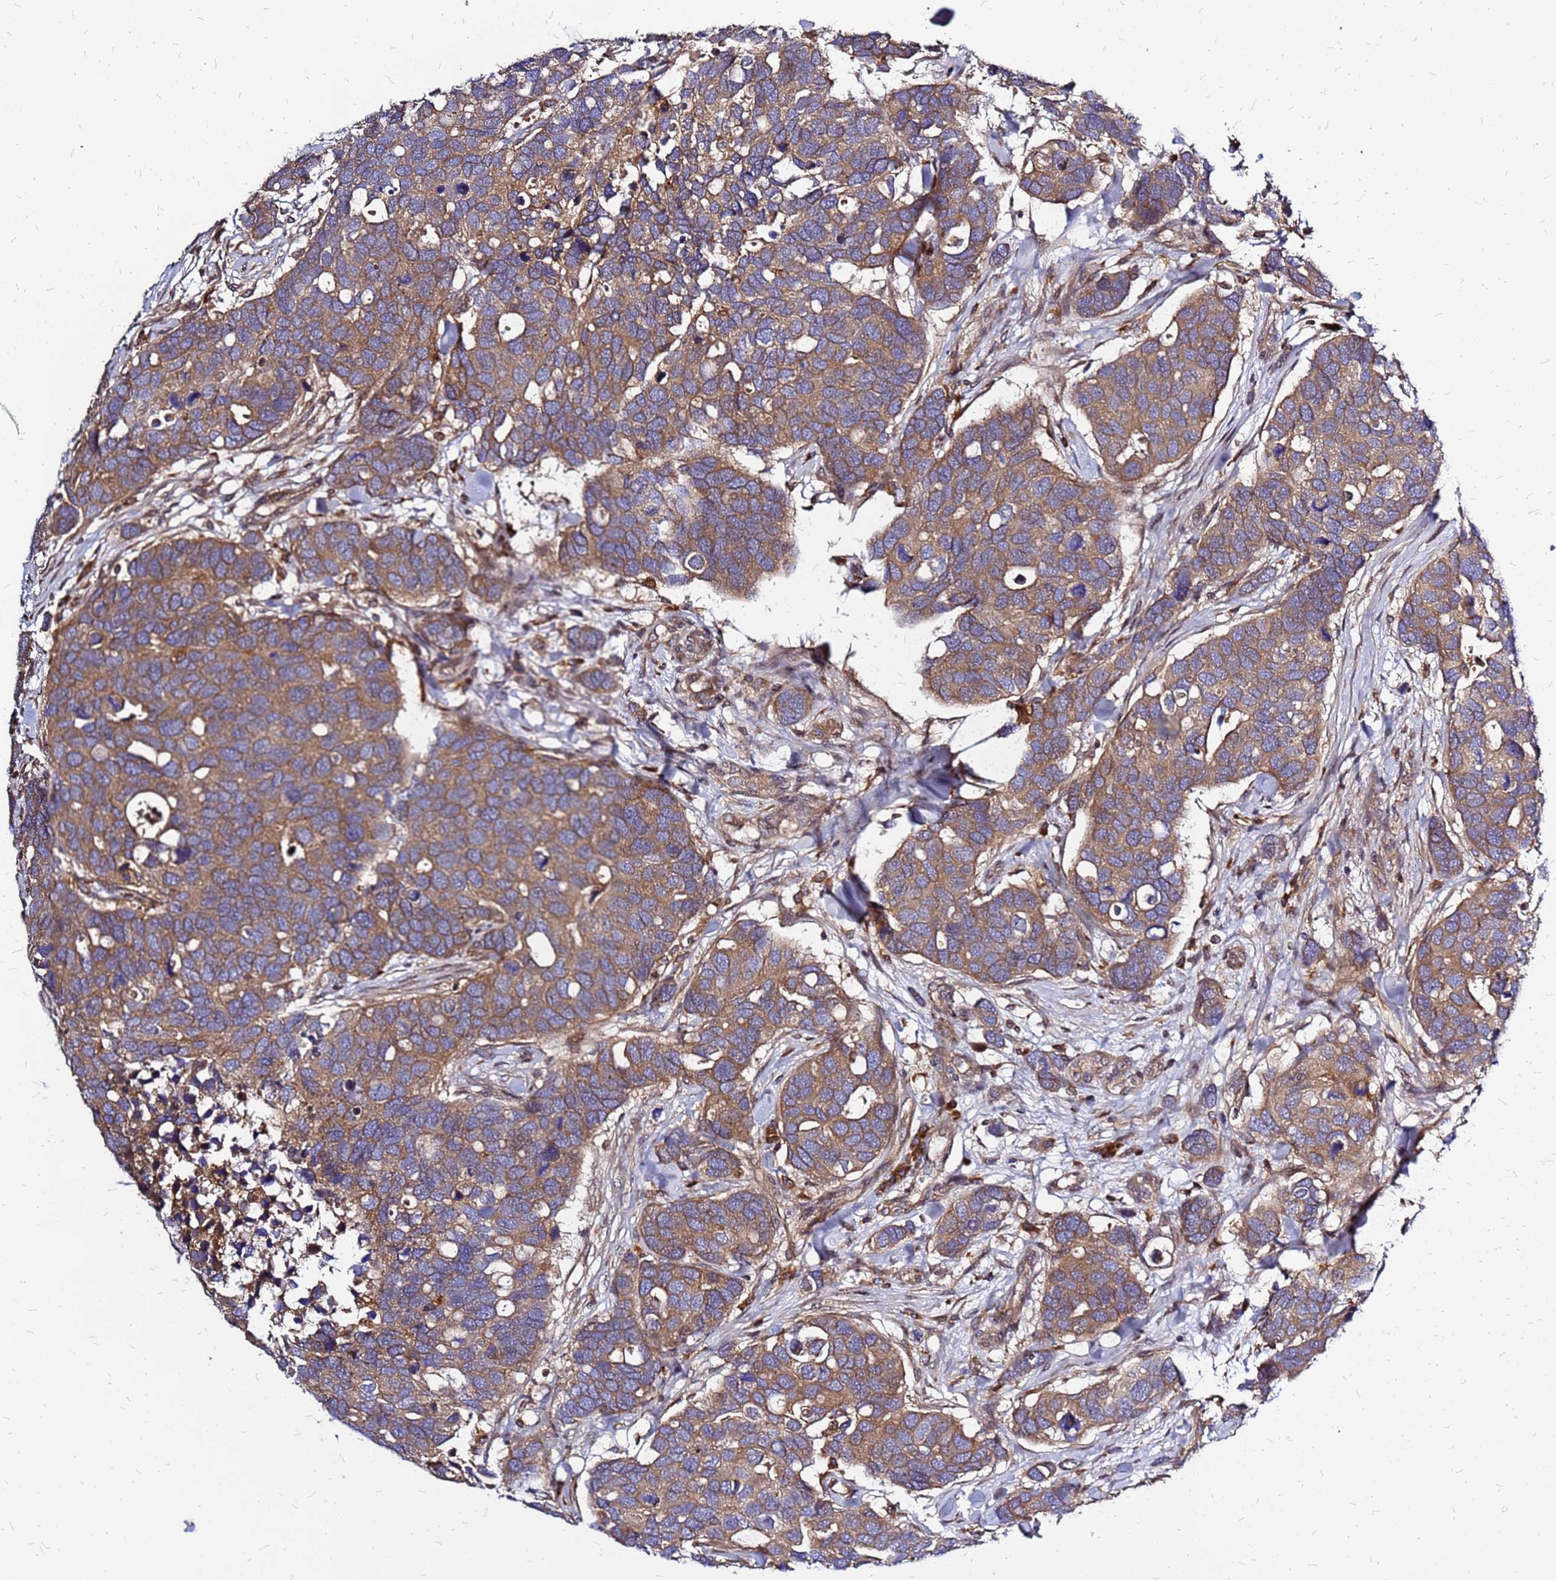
{"staining": {"intensity": "weak", "quantity": ">75%", "location": "cytoplasmic/membranous"}, "tissue": "breast cancer", "cell_type": "Tumor cells", "image_type": "cancer", "snomed": [{"axis": "morphology", "description": "Duct carcinoma"}, {"axis": "topography", "description": "Breast"}], "caption": "Immunohistochemistry (DAB) staining of human invasive ductal carcinoma (breast) exhibits weak cytoplasmic/membranous protein positivity in approximately >75% of tumor cells.", "gene": "CYBC1", "patient": {"sex": "female", "age": 83}}